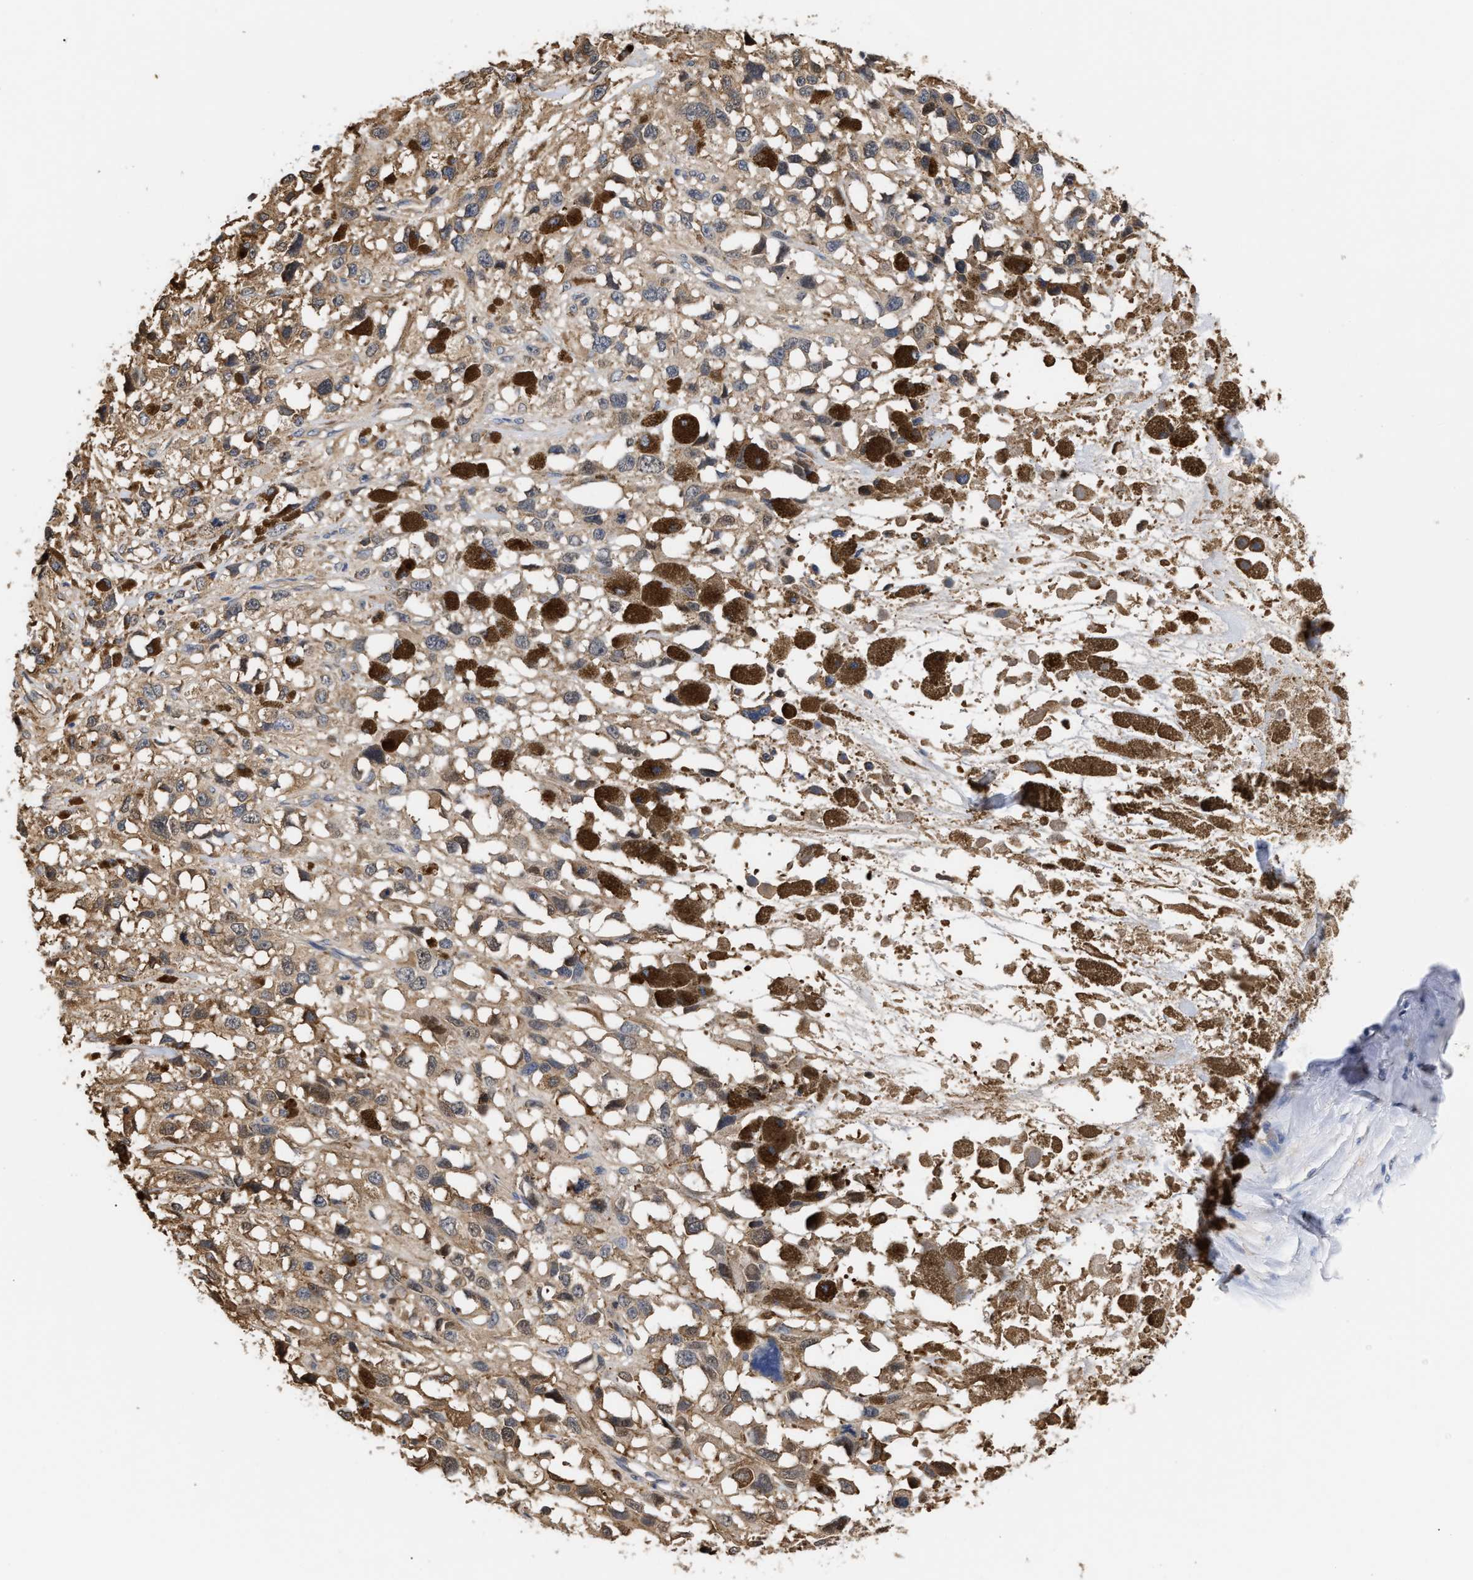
{"staining": {"intensity": "weak", "quantity": "25%-75%", "location": "cytoplasmic/membranous"}, "tissue": "melanoma", "cell_type": "Tumor cells", "image_type": "cancer", "snomed": [{"axis": "morphology", "description": "Malignant melanoma, Metastatic site"}, {"axis": "topography", "description": "Lymph node"}], "caption": "A brown stain shows weak cytoplasmic/membranous positivity of a protein in human melanoma tumor cells.", "gene": "KLHDC1", "patient": {"sex": "male", "age": 59}}